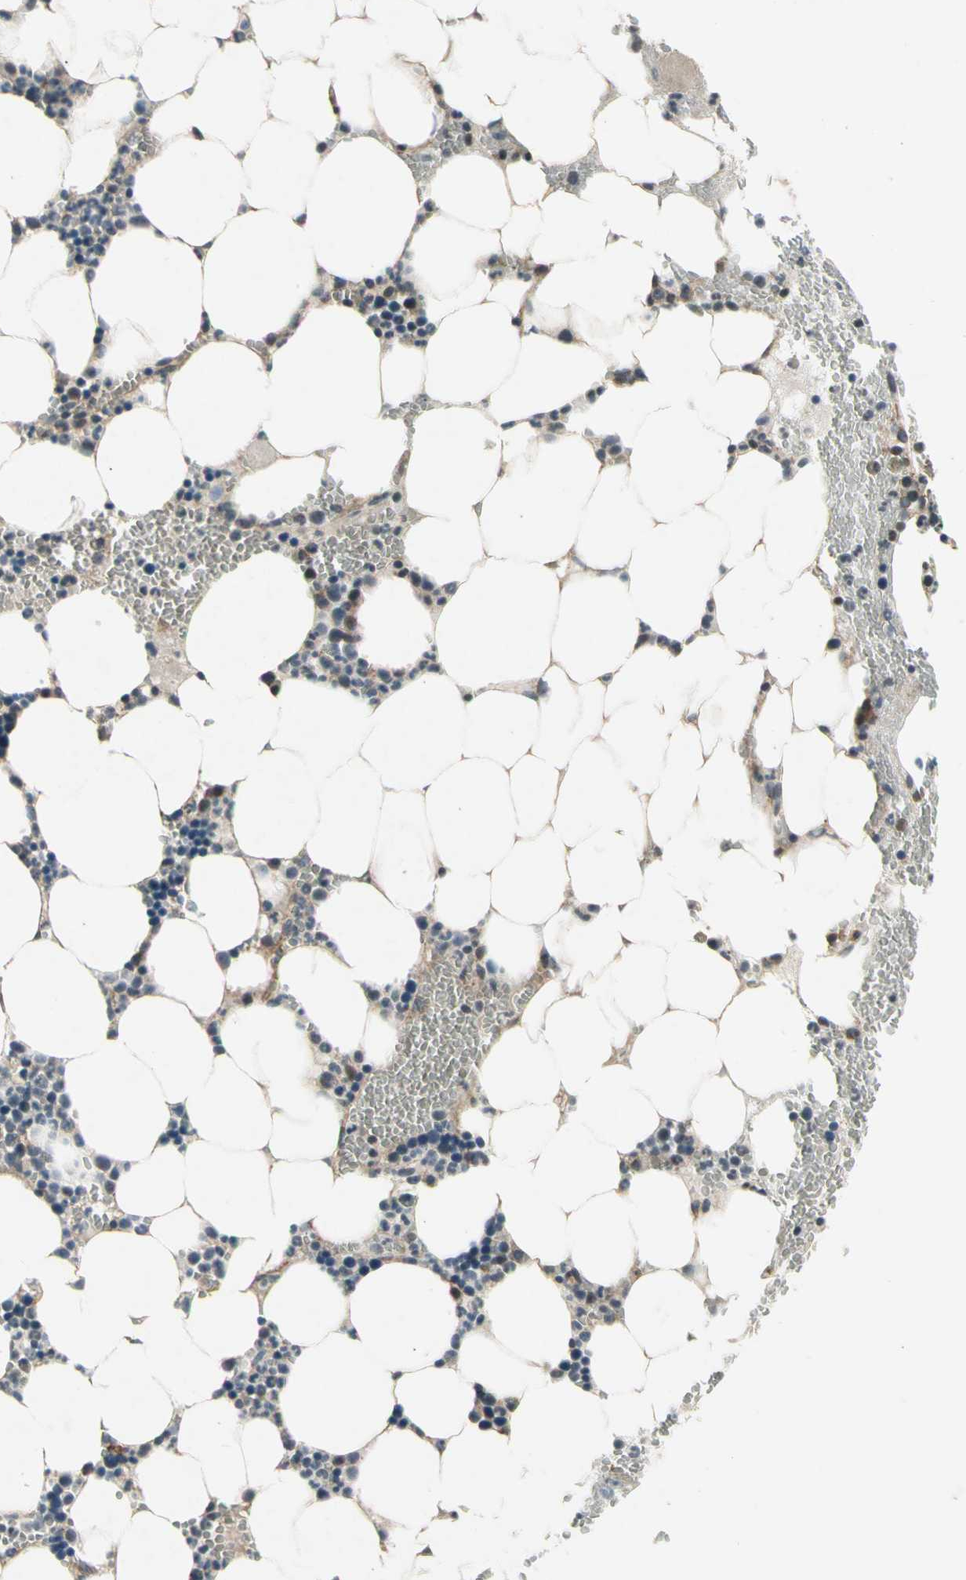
{"staining": {"intensity": "moderate", "quantity": "25%-75%", "location": "cytoplasmic/membranous"}, "tissue": "bone marrow", "cell_type": "Hematopoietic cells", "image_type": "normal", "snomed": [{"axis": "morphology", "description": "Normal tissue, NOS"}, {"axis": "morphology", "description": "Inflammation, NOS"}, {"axis": "topography", "description": "Bone marrow"}], "caption": "Immunohistochemical staining of benign human bone marrow reveals medium levels of moderate cytoplasmic/membranous expression in about 25%-75% of hematopoietic cells. The staining is performed using DAB brown chromogen to label protein expression. The nuclei are counter-stained blue using hematoxylin.", "gene": "EFNB2", "patient": {"sex": "female", "age": 76}}